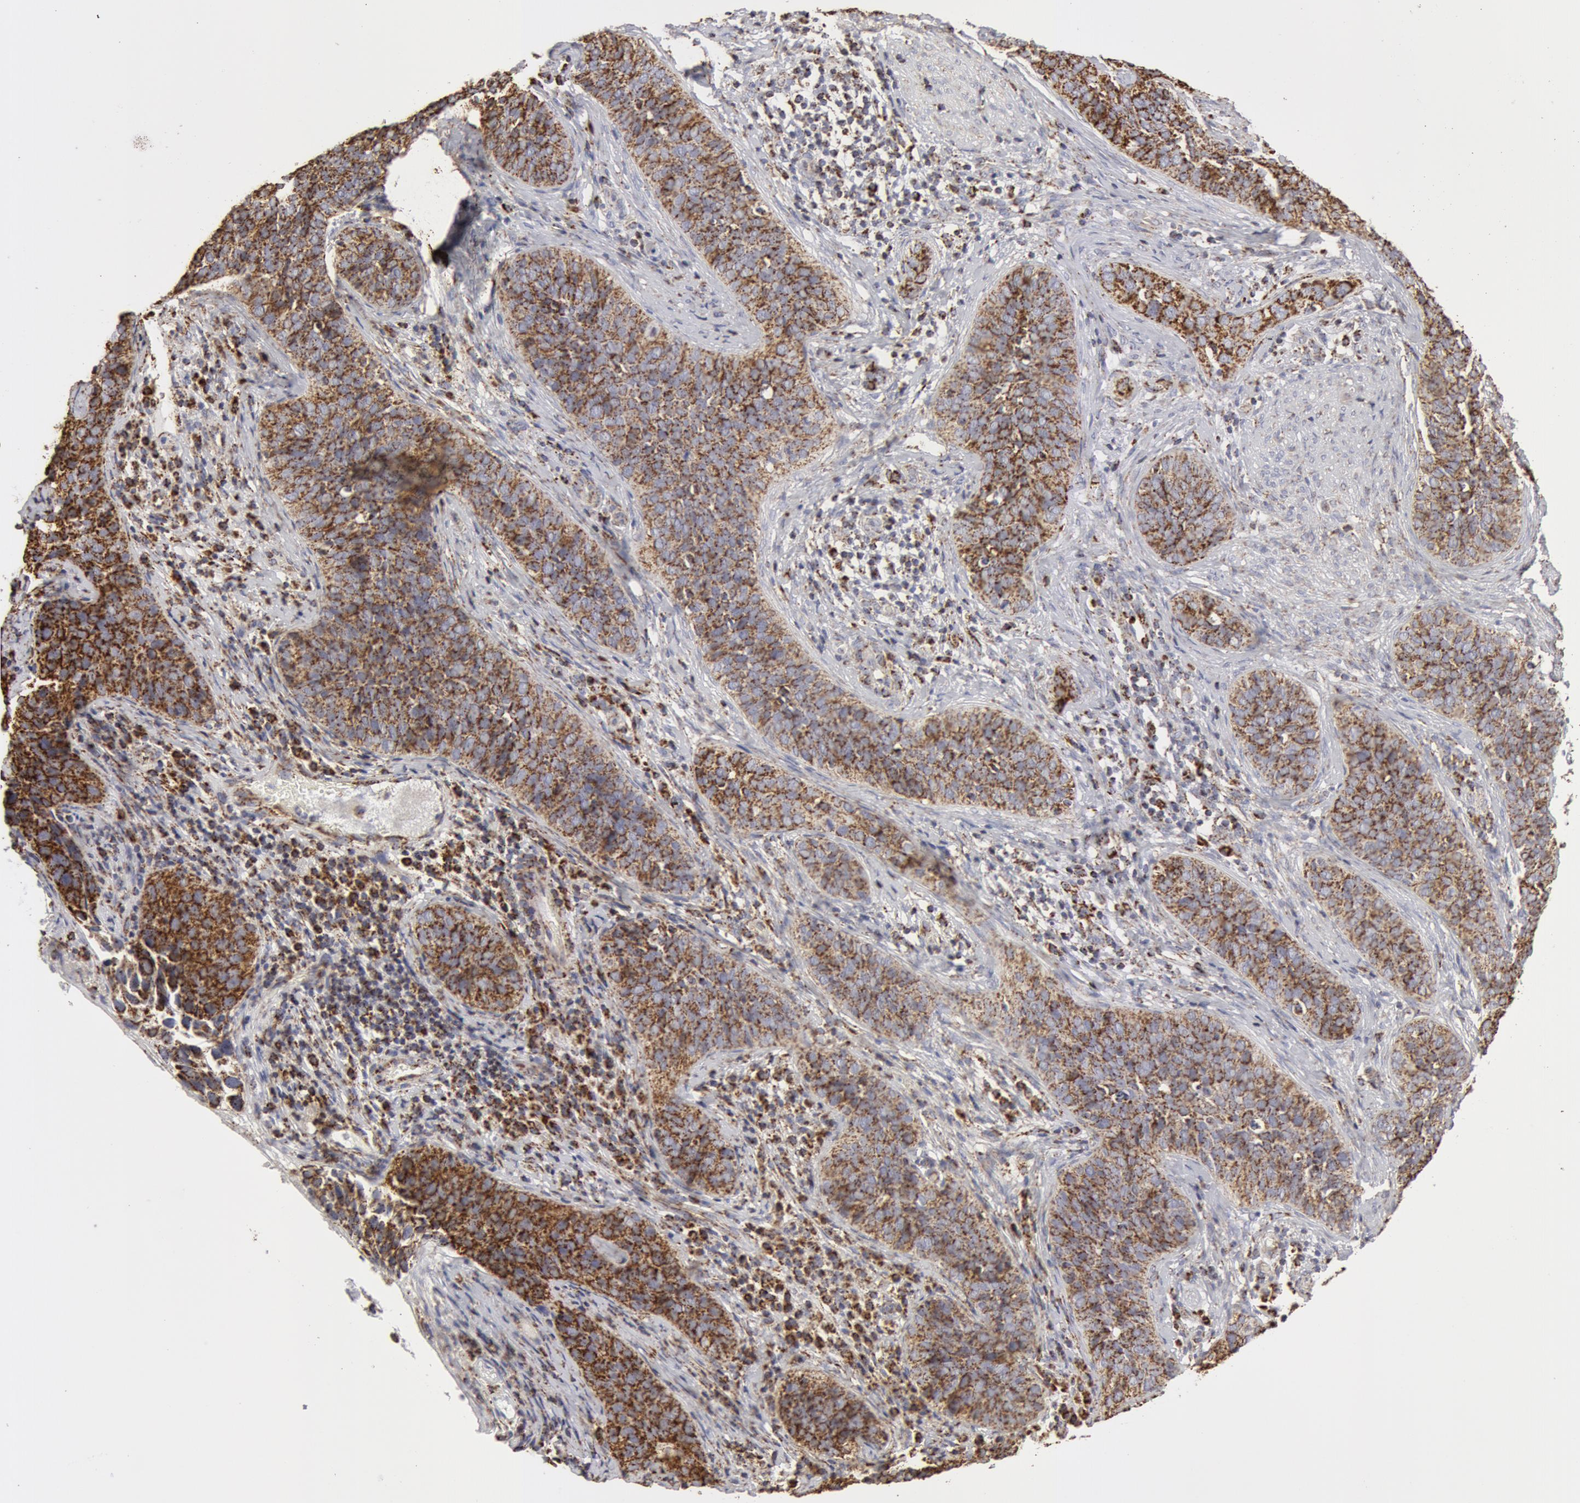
{"staining": {"intensity": "strong", "quantity": ">75%", "location": "cytoplasmic/membranous"}, "tissue": "cervical cancer", "cell_type": "Tumor cells", "image_type": "cancer", "snomed": [{"axis": "morphology", "description": "Squamous cell carcinoma, NOS"}, {"axis": "topography", "description": "Cervix"}], "caption": "Cervical cancer stained with DAB (3,3'-diaminobenzidine) IHC reveals high levels of strong cytoplasmic/membranous expression in about >75% of tumor cells. The staining was performed using DAB (3,3'-diaminobenzidine) to visualize the protein expression in brown, while the nuclei were stained in blue with hematoxylin (Magnification: 20x).", "gene": "ATP5F1B", "patient": {"sex": "female", "age": 31}}